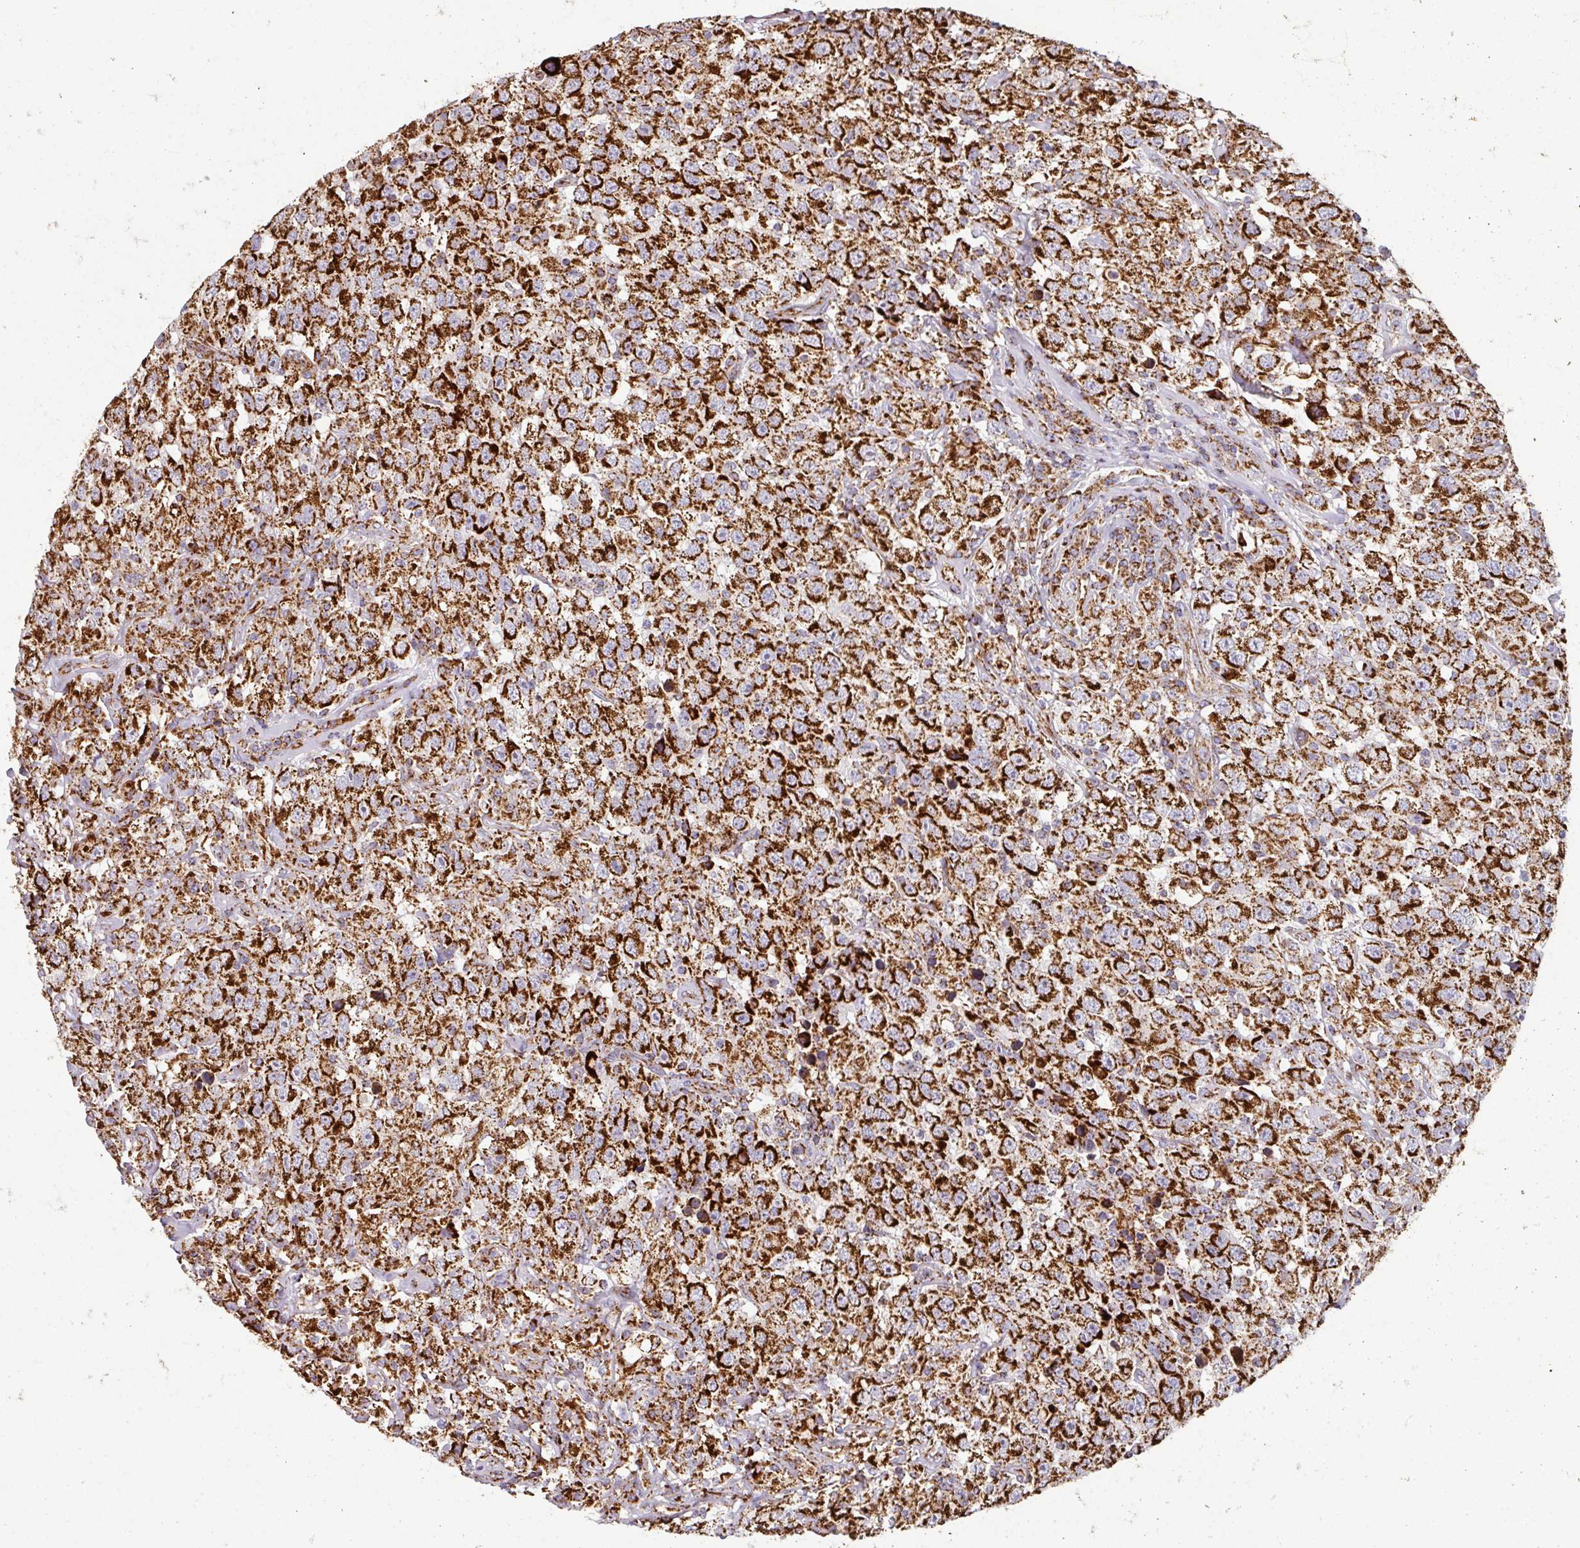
{"staining": {"intensity": "strong", "quantity": ">75%", "location": "cytoplasmic/membranous"}, "tissue": "testis cancer", "cell_type": "Tumor cells", "image_type": "cancer", "snomed": [{"axis": "morphology", "description": "Seminoma, NOS"}, {"axis": "topography", "description": "Testis"}], "caption": "Seminoma (testis) stained for a protein exhibits strong cytoplasmic/membranous positivity in tumor cells. (brown staining indicates protein expression, while blue staining denotes nuclei).", "gene": "TRAP1", "patient": {"sex": "male", "age": 41}}